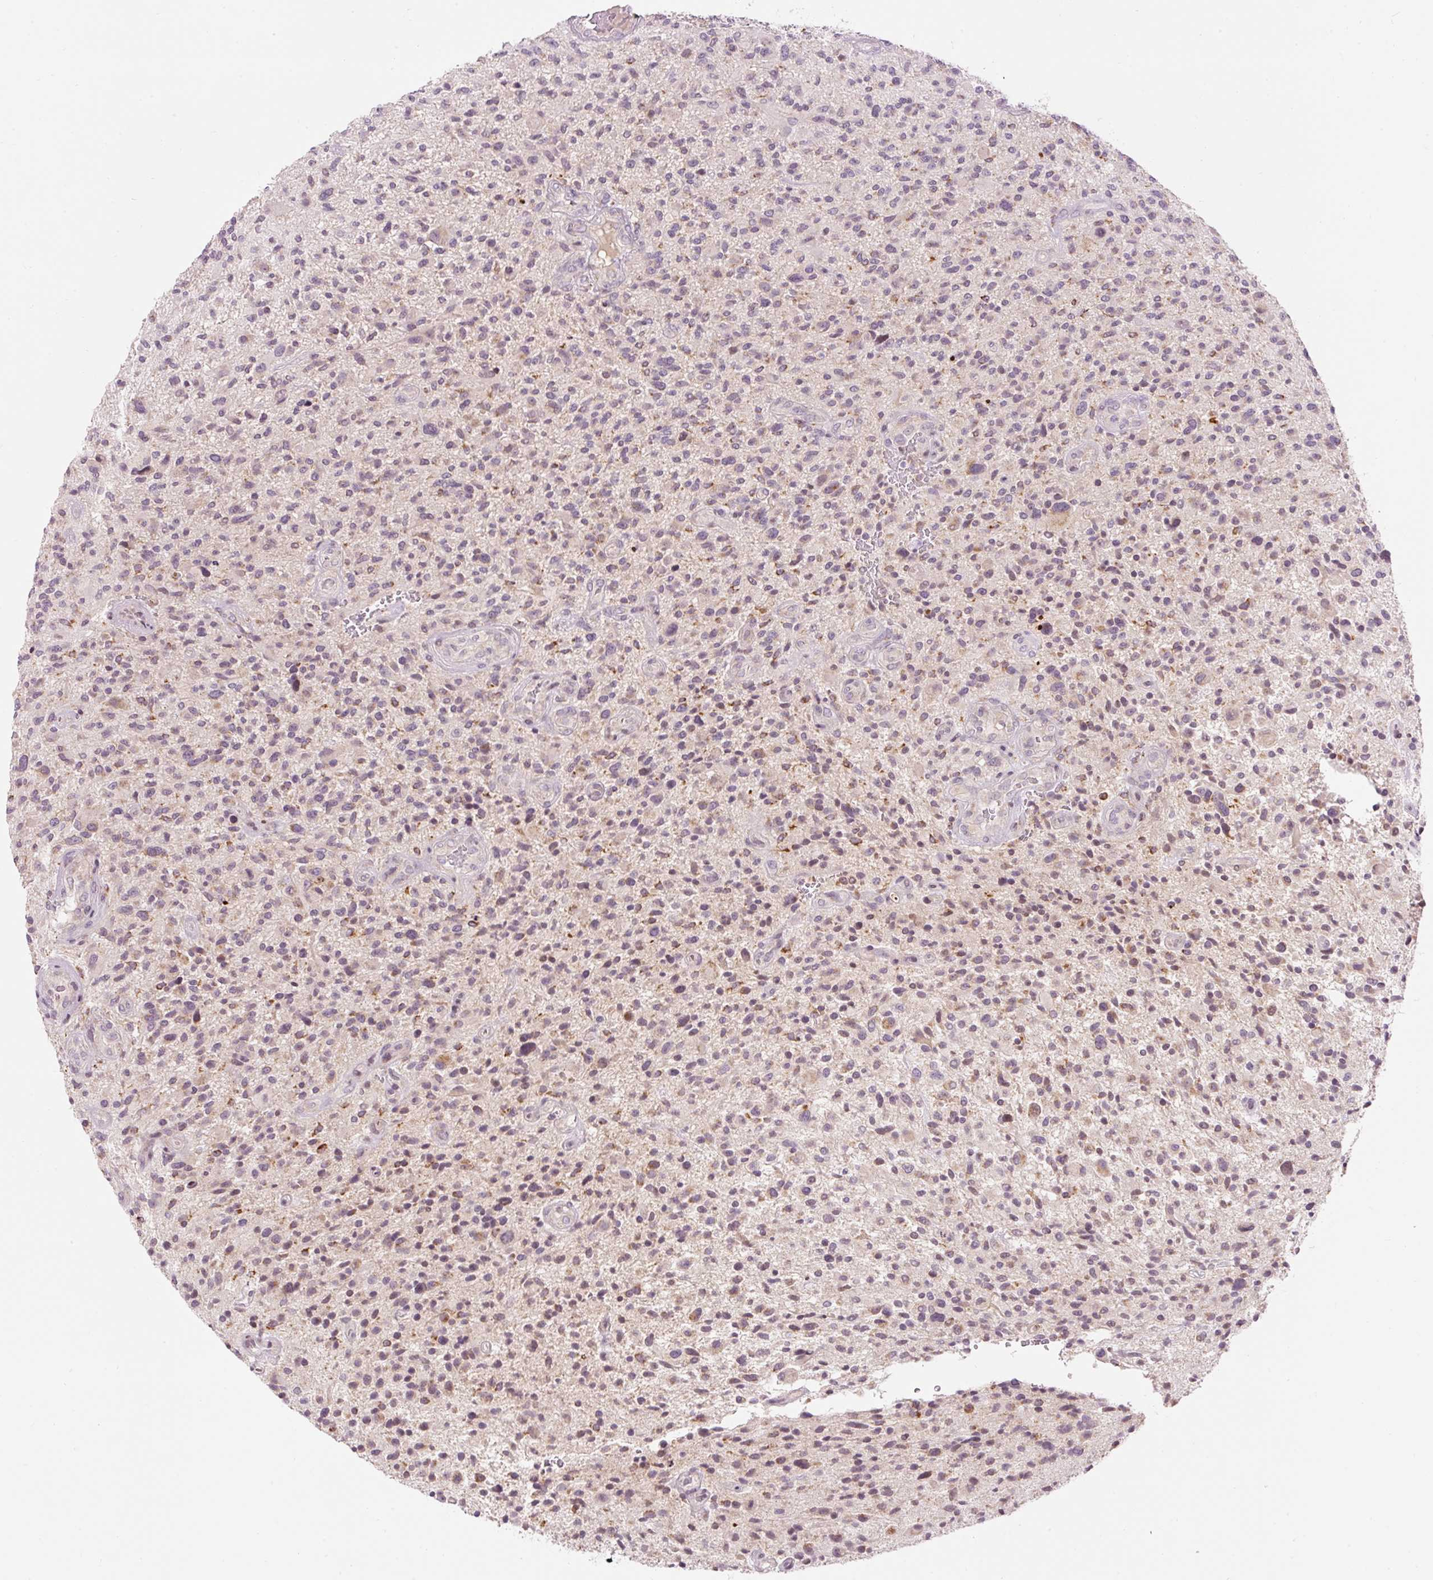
{"staining": {"intensity": "weak", "quantity": "<25%", "location": "cytoplasmic/membranous"}, "tissue": "glioma", "cell_type": "Tumor cells", "image_type": "cancer", "snomed": [{"axis": "morphology", "description": "Glioma, malignant, High grade"}, {"axis": "topography", "description": "Brain"}], "caption": "High power microscopy photomicrograph of an immunohistochemistry image of glioma, revealing no significant expression in tumor cells. (DAB immunohistochemistry visualized using brightfield microscopy, high magnification).", "gene": "ABHD11", "patient": {"sex": "male", "age": 47}}